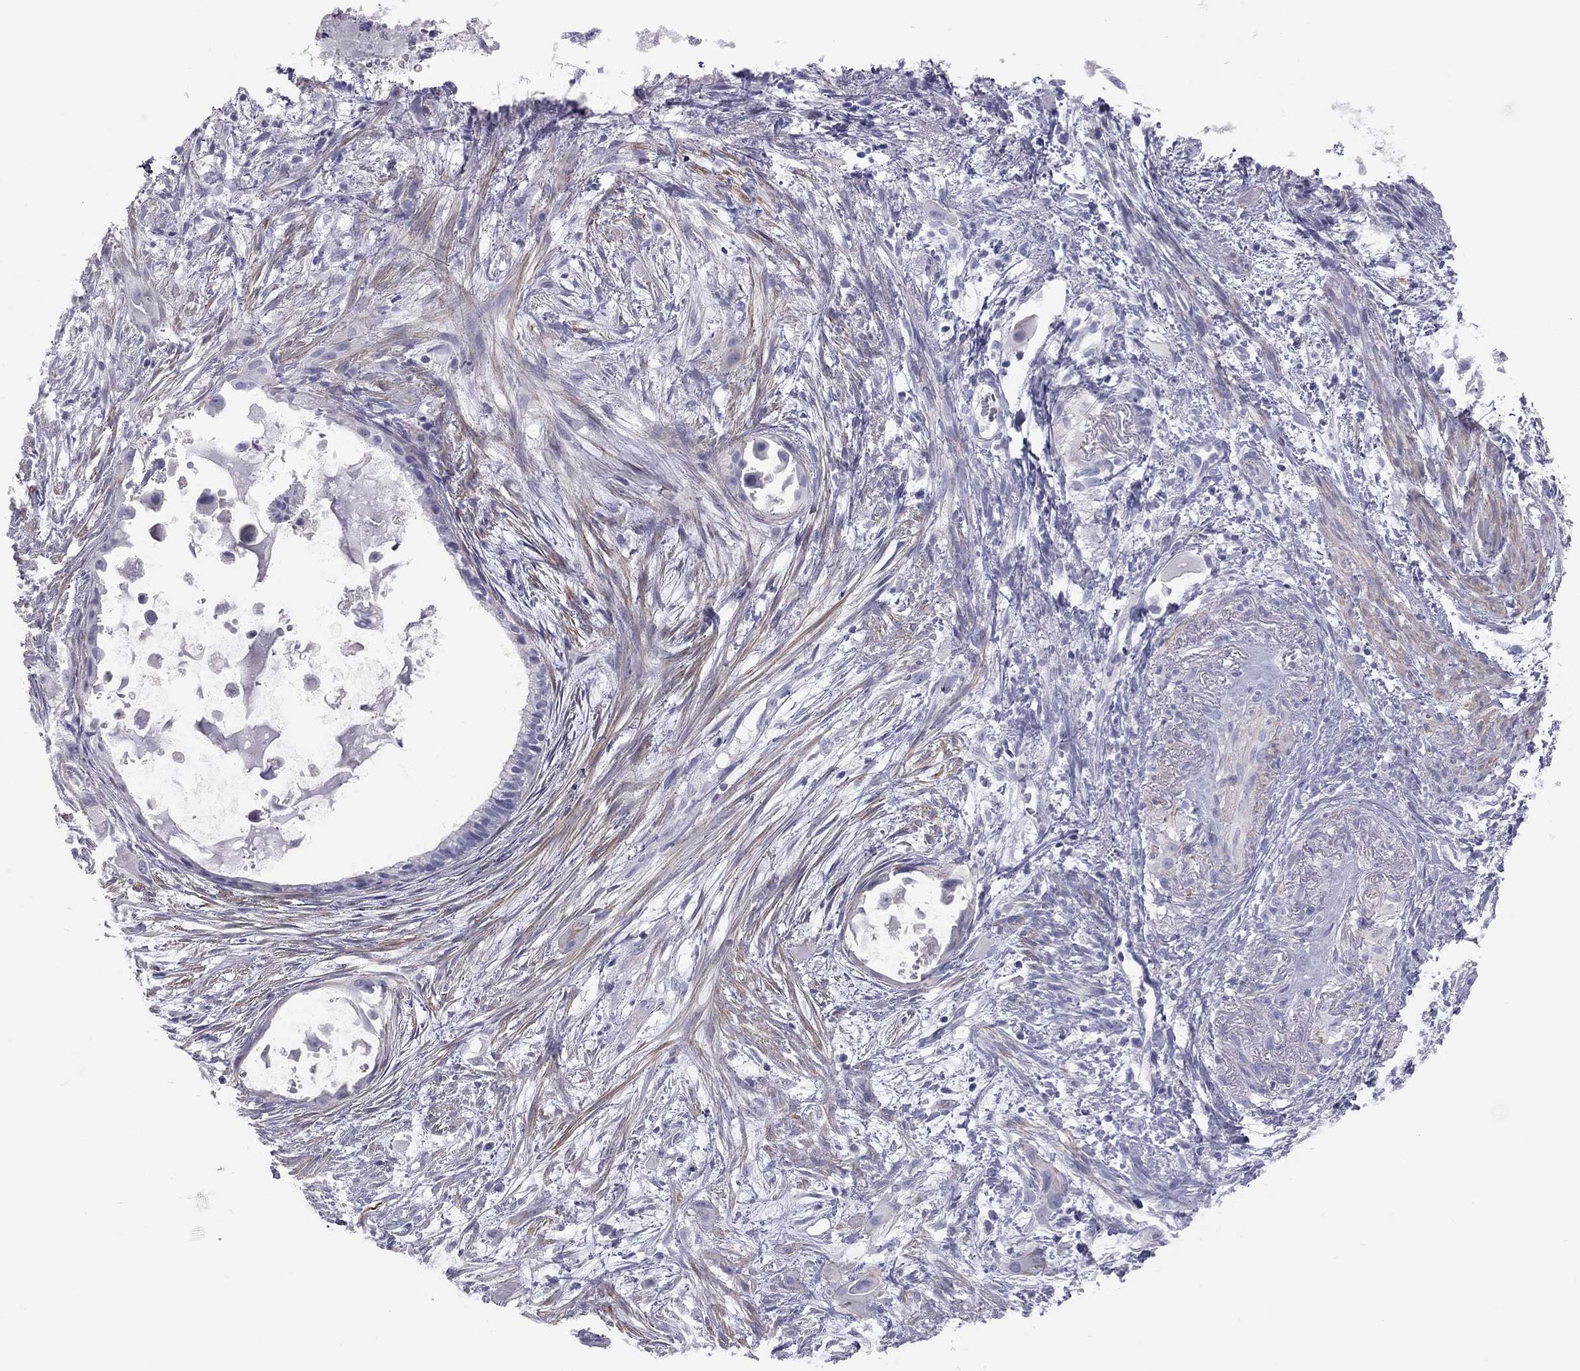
{"staining": {"intensity": "negative", "quantity": "none", "location": "none"}, "tissue": "endometrial cancer", "cell_type": "Tumor cells", "image_type": "cancer", "snomed": [{"axis": "morphology", "description": "Adenocarcinoma, NOS"}, {"axis": "topography", "description": "Endometrium"}], "caption": "Tumor cells are negative for protein expression in human endometrial cancer (adenocarcinoma). (DAB immunohistochemistry, high magnification).", "gene": "ADCYAP1", "patient": {"sex": "female", "age": 86}}